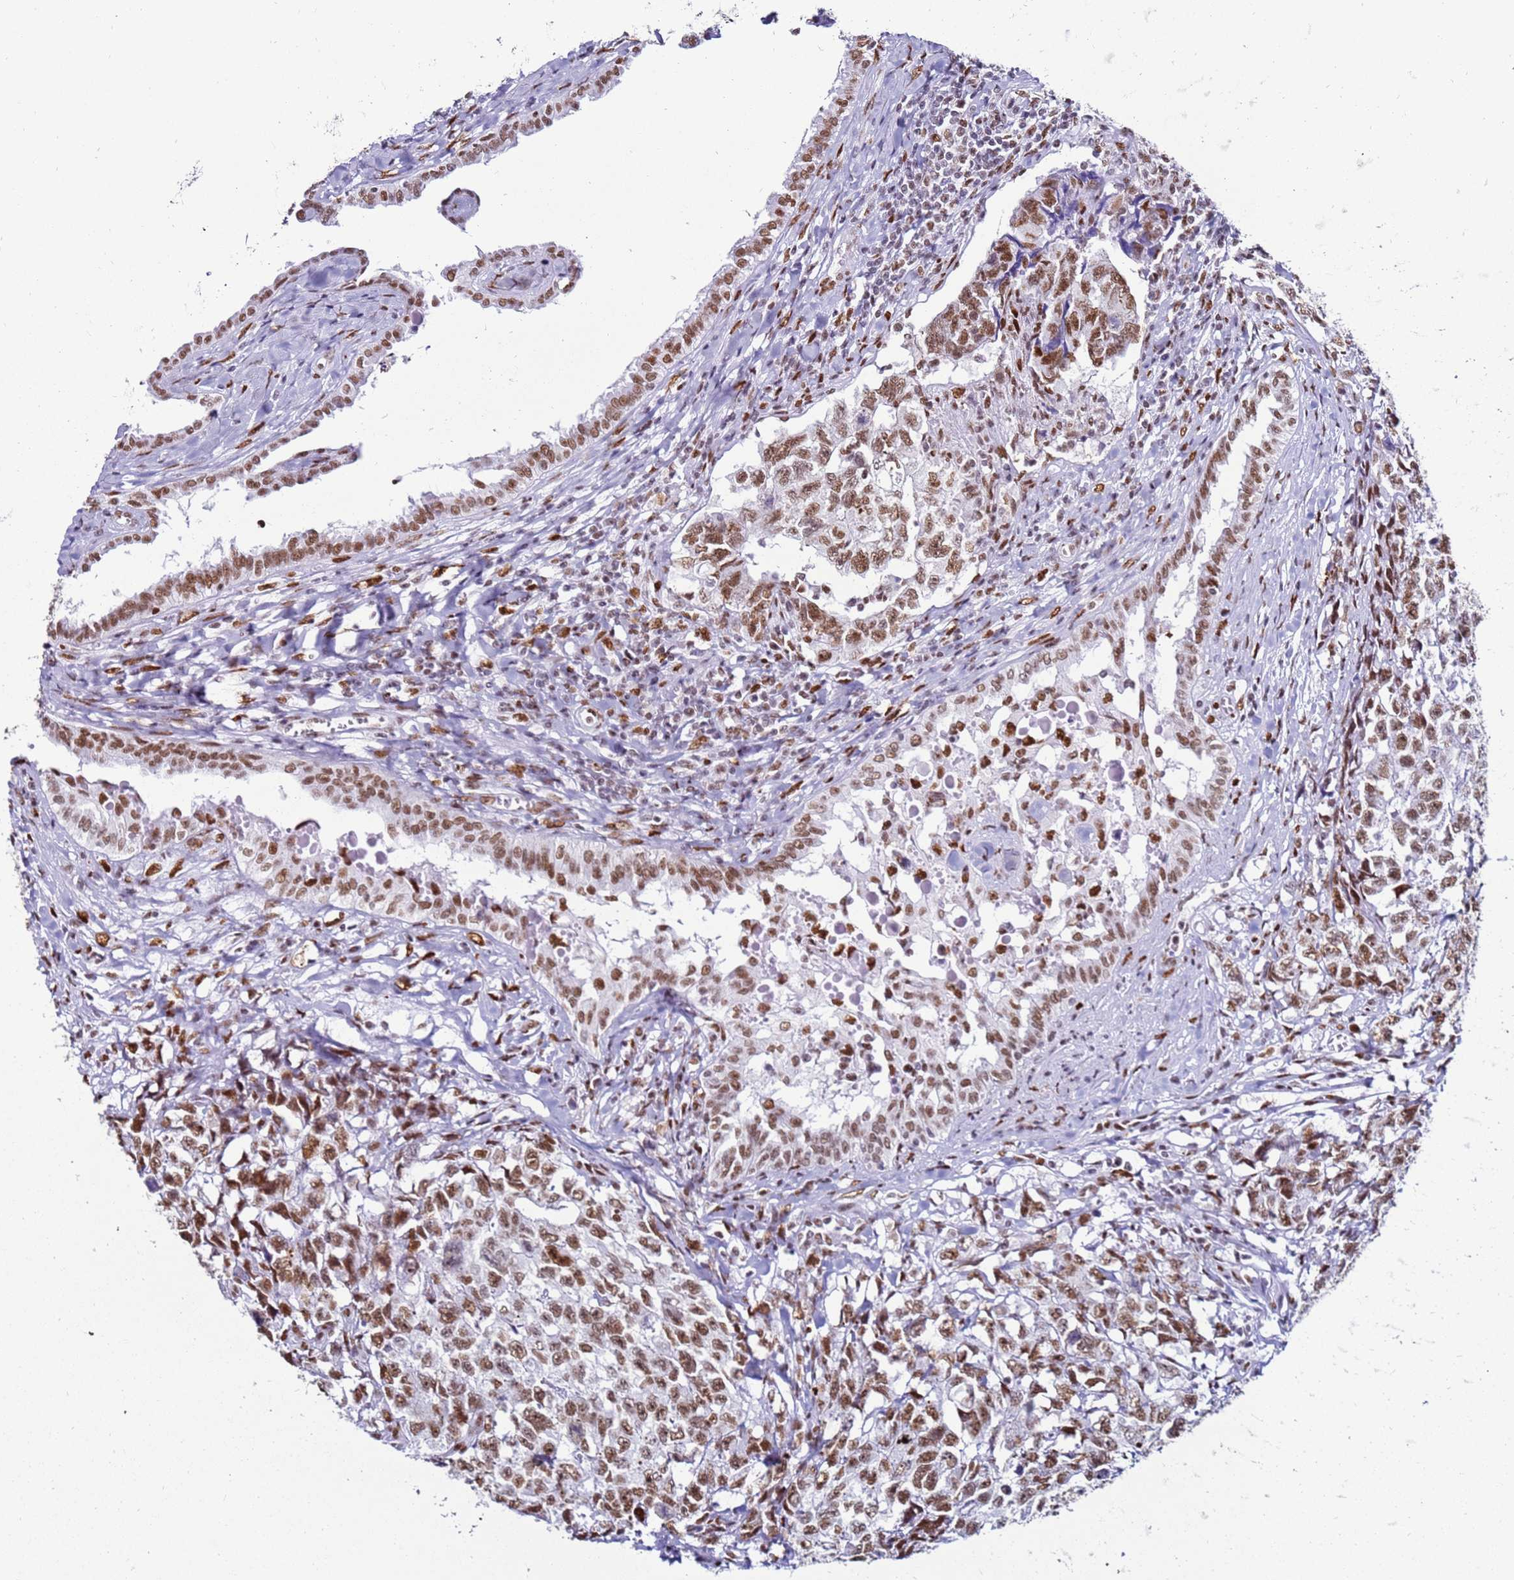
{"staining": {"intensity": "moderate", "quantity": ">75%", "location": "nuclear"}, "tissue": "testis cancer", "cell_type": "Tumor cells", "image_type": "cancer", "snomed": [{"axis": "morphology", "description": "Carcinoma, Embryonal, NOS"}, {"axis": "topography", "description": "Testis"}], "caption": "A photomicrograph of testis cancer stained for a protein exhibits moderate nuclear brown staining in tumor cells. Using DAB (brown) and hematoxylin (blue) stains, captured at high magnification using brightfield microscopy.", "gene": "KPNA4", "patient": {"sex": "male", "age": 31}}